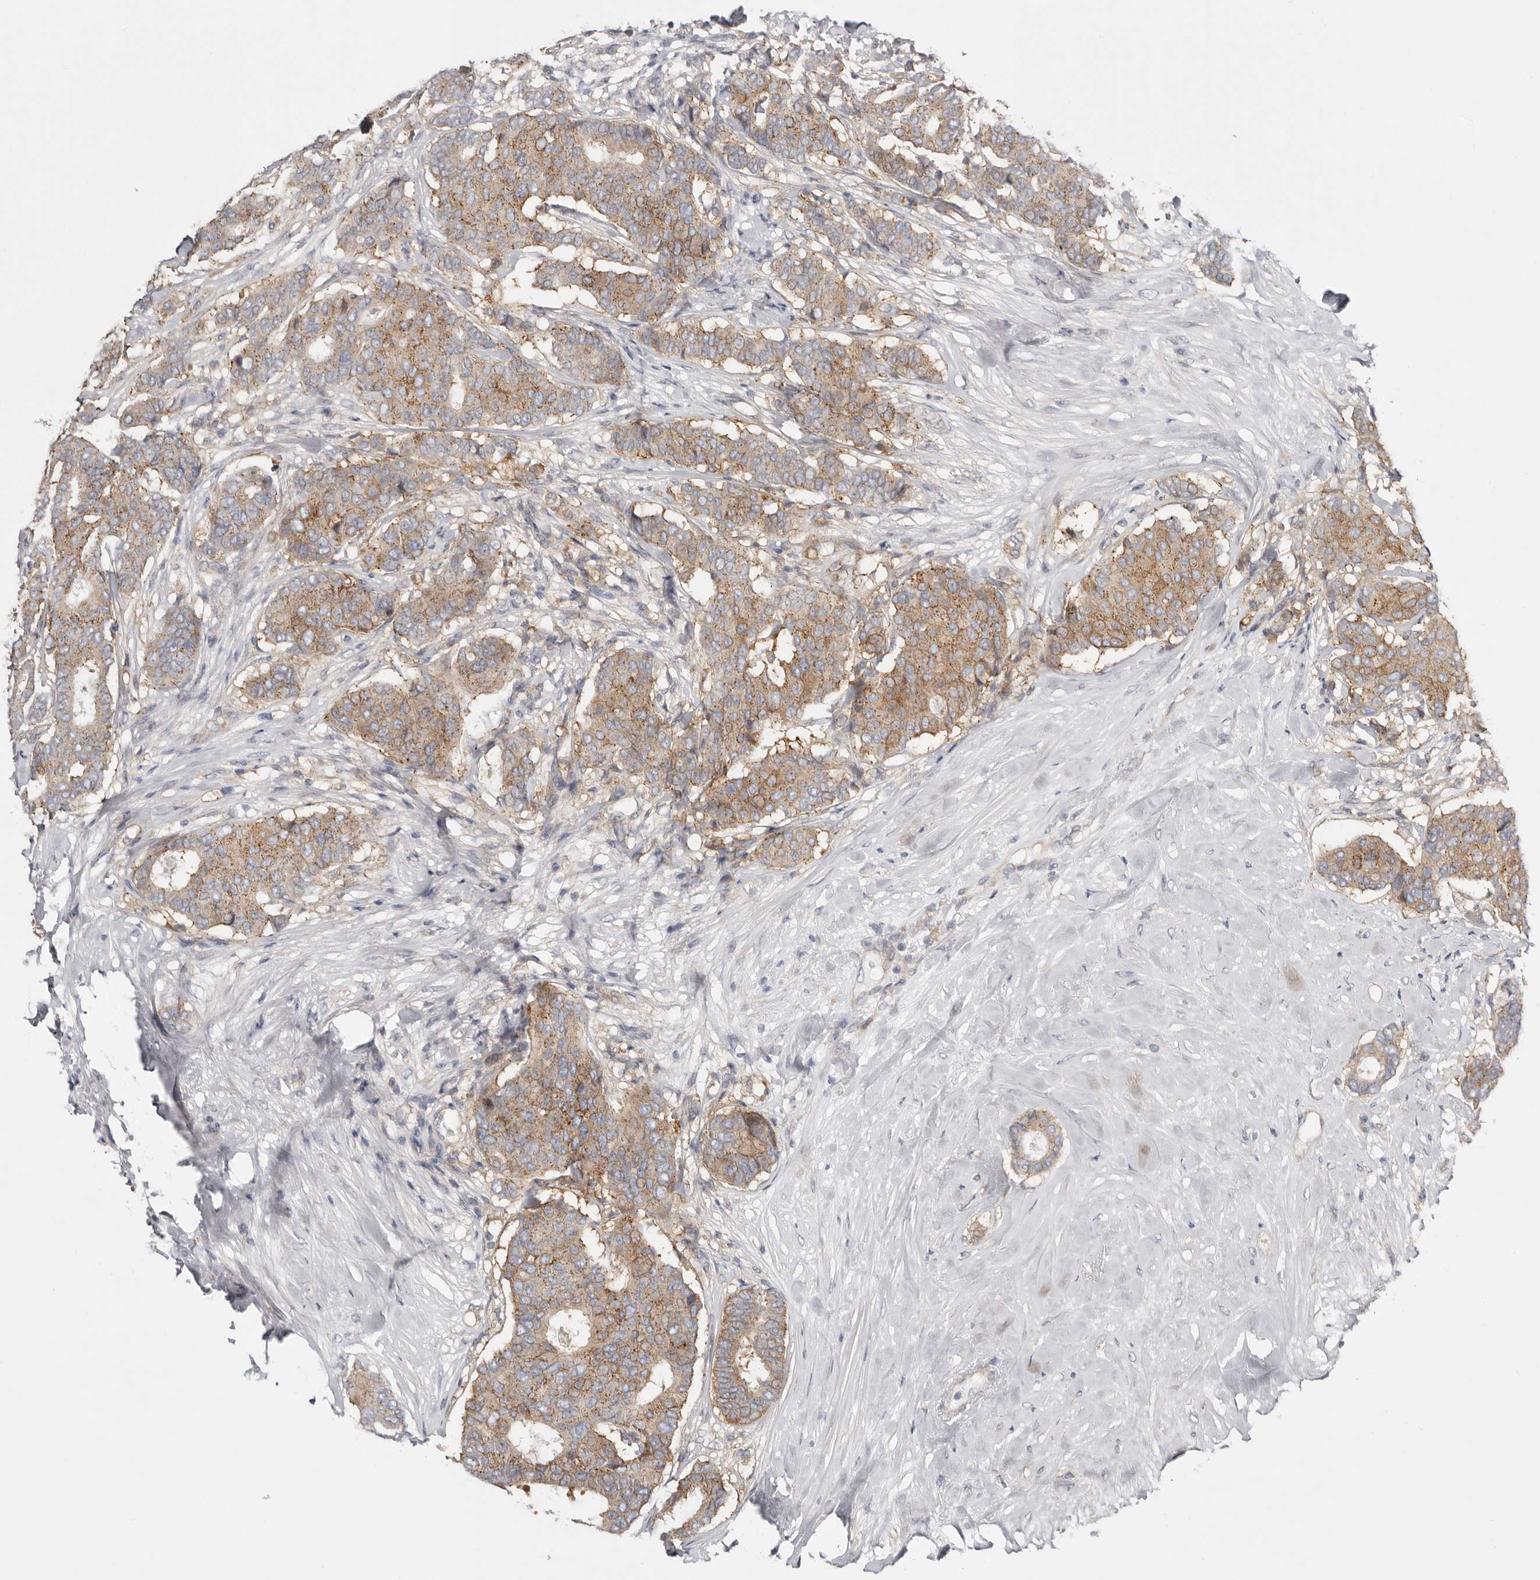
{"staining": {"intensity": "moderate", "quantity": ">75%", "location": "cytoplasmic/membranous"}, "tissue": "breast cancer", "cell_type": "Tumor cells", "image_type": "cancer", "snomed": [{"axis": "morphology", "description": "Duct carcinoma"}, {"axis": "topography", "description": "Breast"}], "caption": "Protein staining of breast invasive ductal carcinoma tissue demonstrates moderate cytoplasmic/membranous expression in about >75% of tumor cells. (DAB (3,3'-diaminobenzidine) IHC, brown staining for protein, blue staining for nuclei).", "gene": "MSRB2", "patient": {"sex": "female", "age": 75}}